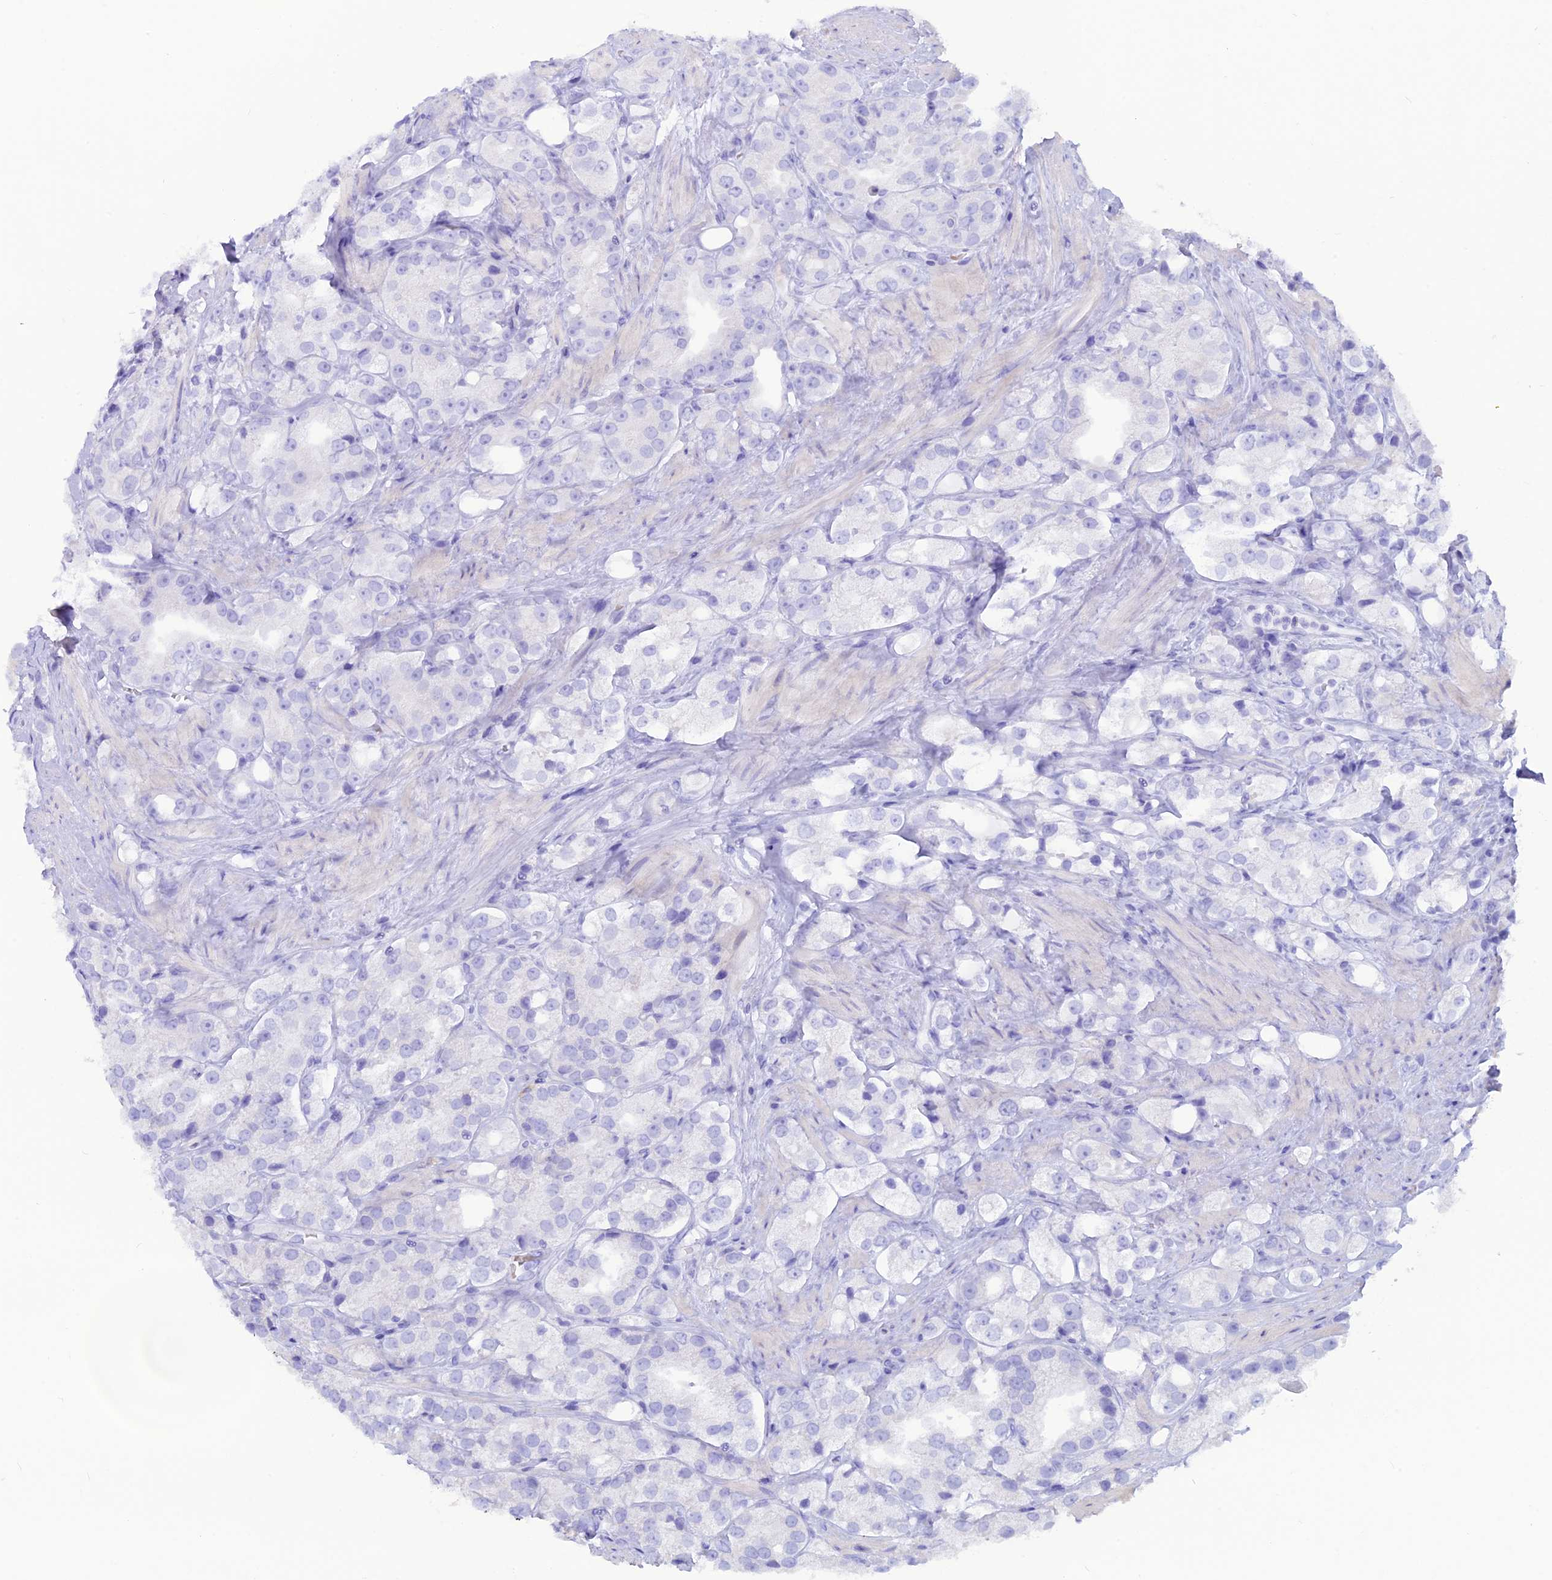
{"staining": {"intensity": "negative", "quantity": "none", "location": "none"}, "tissue": "prostate cancer", "cell_type": "Tumor cells", "image_type": "cancer", "snomed": [{"axis": "morphology", "description": "Adenocarcinoma, NOS"}, {"axis": "topography", "description": "Prostate"}], "caption": "High magnification brightfield microscopy of adenocarcinoma (prostate) stained with DAB (brown) and counterstained with hematoxylin (blue): tumor cells show no significant expression. (Brightfield microscopy of DAB (3,3'-diaminobenzidine) immunohistochemistry (IHC) at high magnification).", "gene": "GLYATL1", "patient": {"sex": "male", "age": 79}}